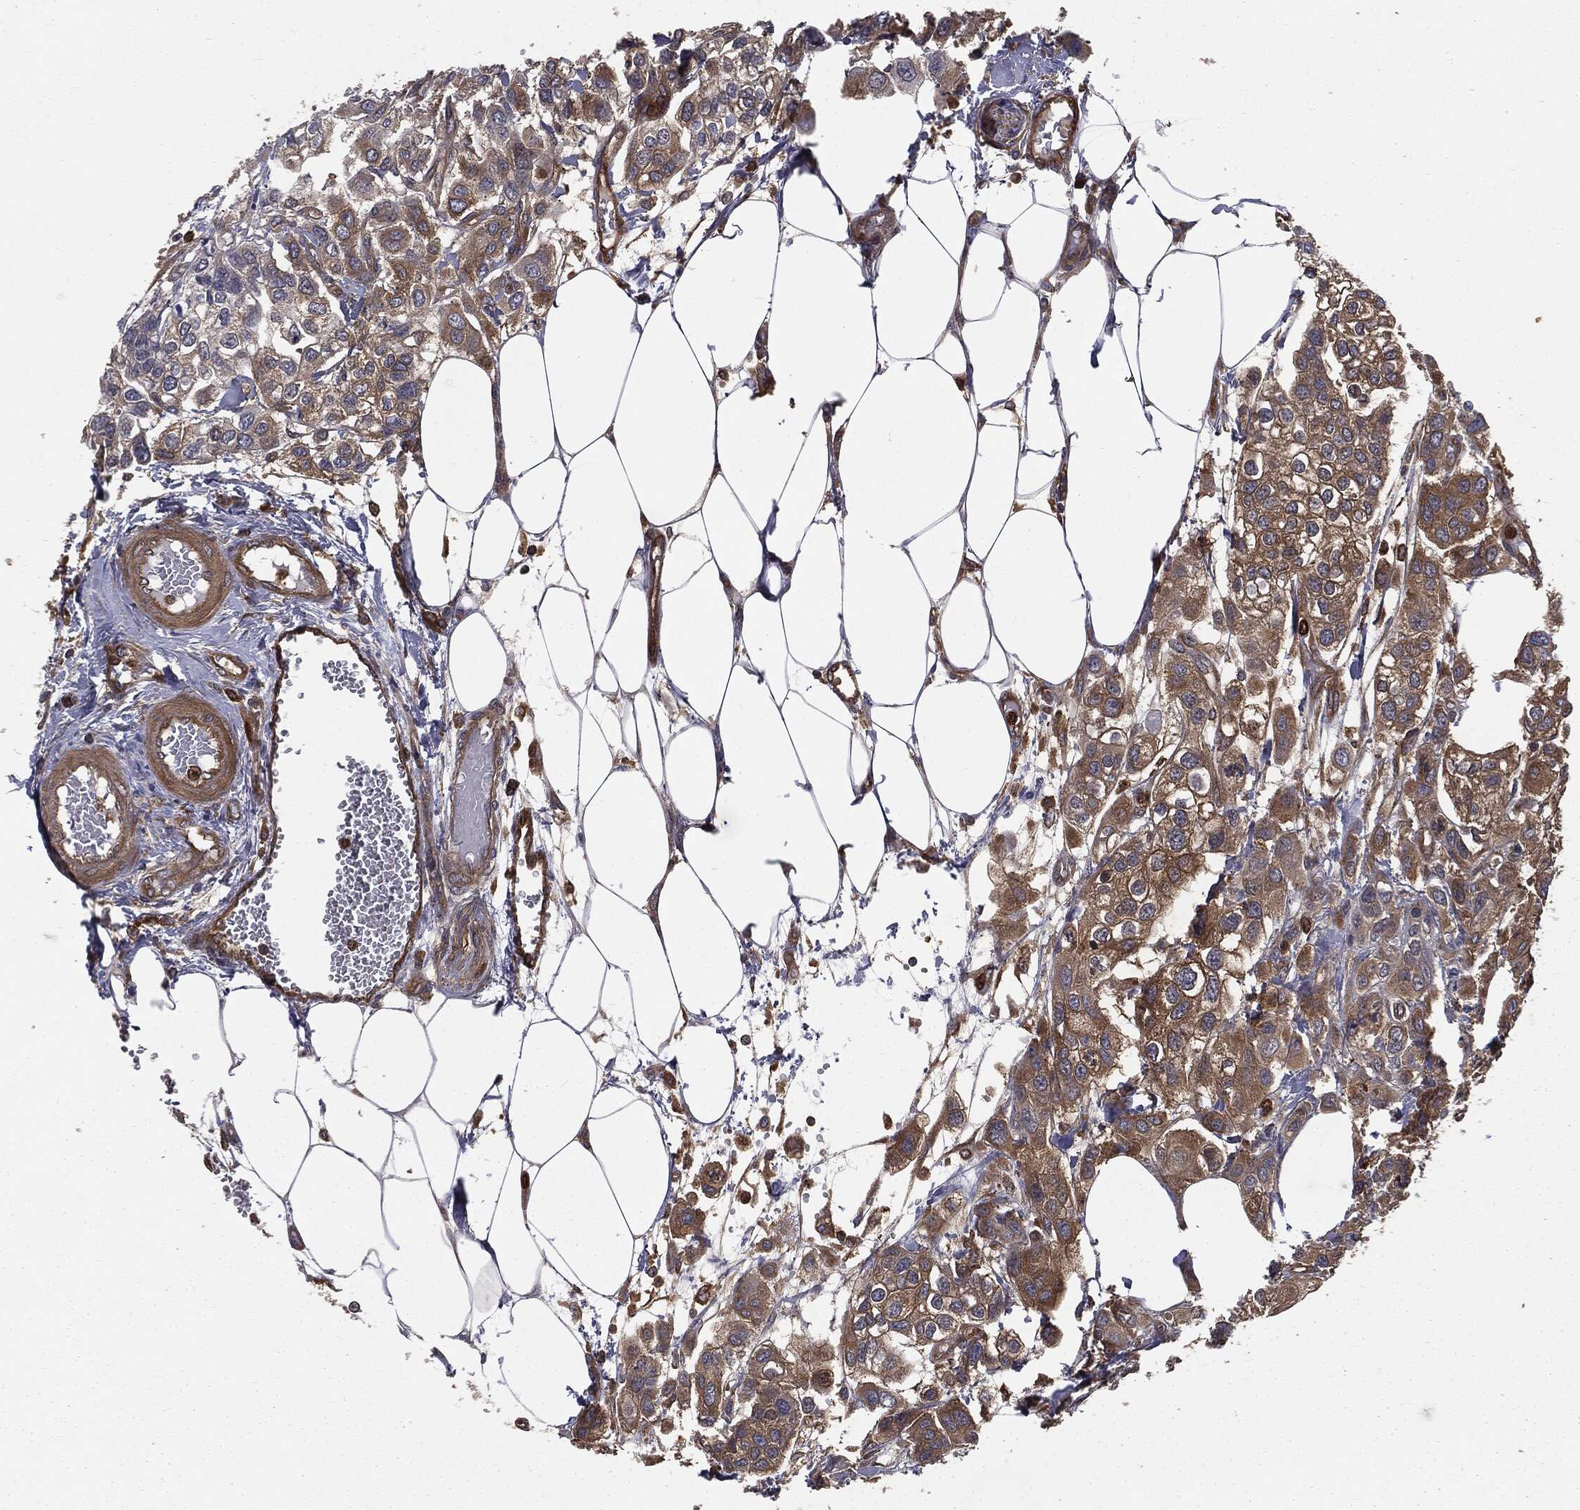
{"staining": {"intensity": "moderate", "quantity": ">75%", "location": "cytoplasmic/membranous"}, "tissue": "urothelial cancer", "cell_type": "Tumor cells", "image_type": "cancer", "snomed": [{"axis": "morphology", "description": "Urothelial carcinoma, High grade"}, {"axis": "topography", "description": "Urinary bladder"}], "caption": "The micrograph reveals a brown stain indicating the presence of a protein in the cytoplasmic/membranous of tumor cells in urothelial carcinoma (high-grade).", "gene": "GNB5", "patient": {"sex": "male", "age": 67}}